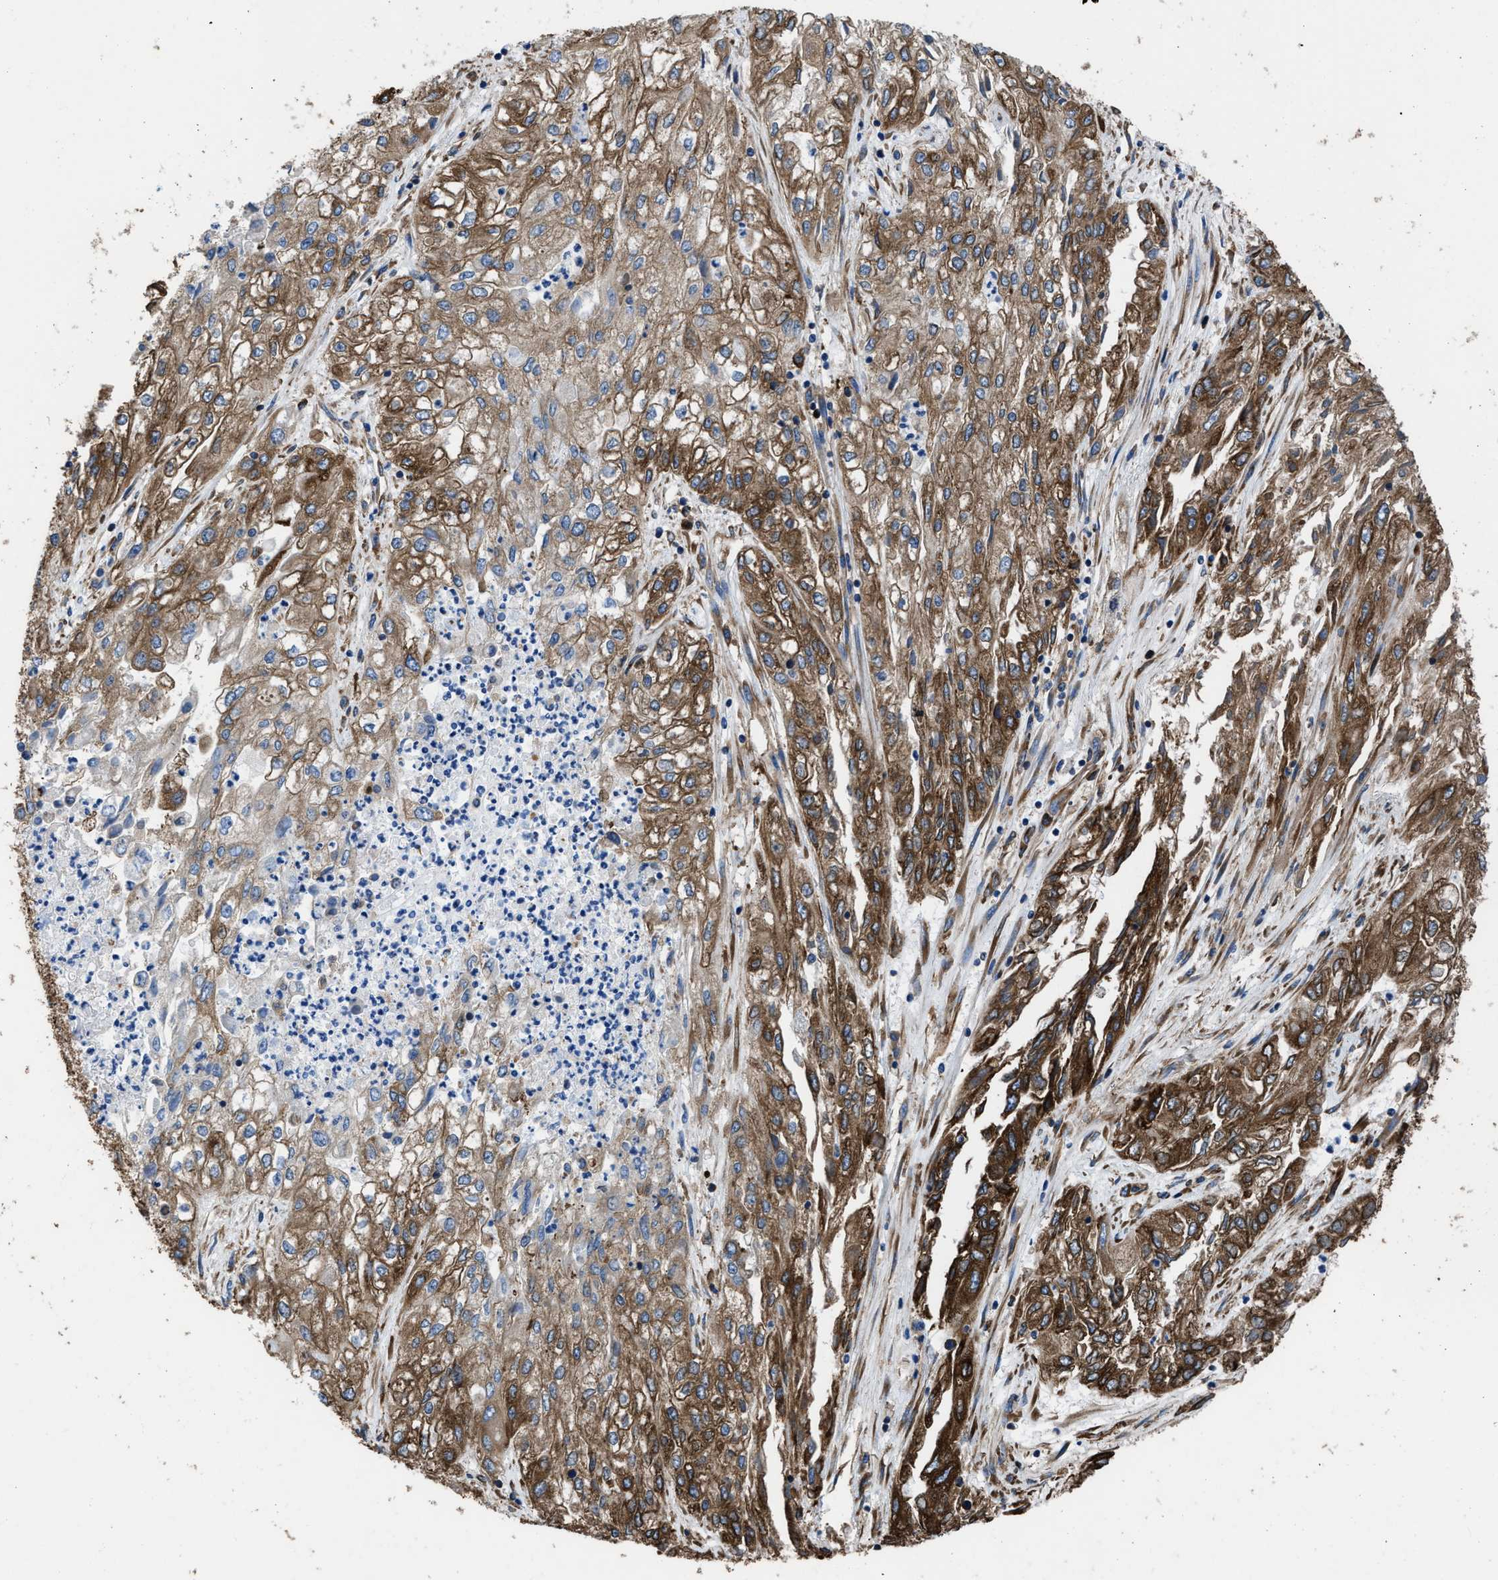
{"staining": {"intensity": "moderate", "quantity": ">75%", "location": "cytoplasmic/membranous"}, "tissue": "endometrial cancer", "cell_type": "Tumor cells", "image_type": "cancer", "snomed": [{"axis": "morphology", "description": "Adenocarcinoma, NOS"}, {"axis": "topography", "description": "Endometrium"}], "caption": "Tumor cells exhibit medium levels of moderate cytoplasmic/membranous staining in about >75% of cells in endometrial cancer.", "gene": "CAPRIN1", "patient": {"sex": "female", "age": 49}}